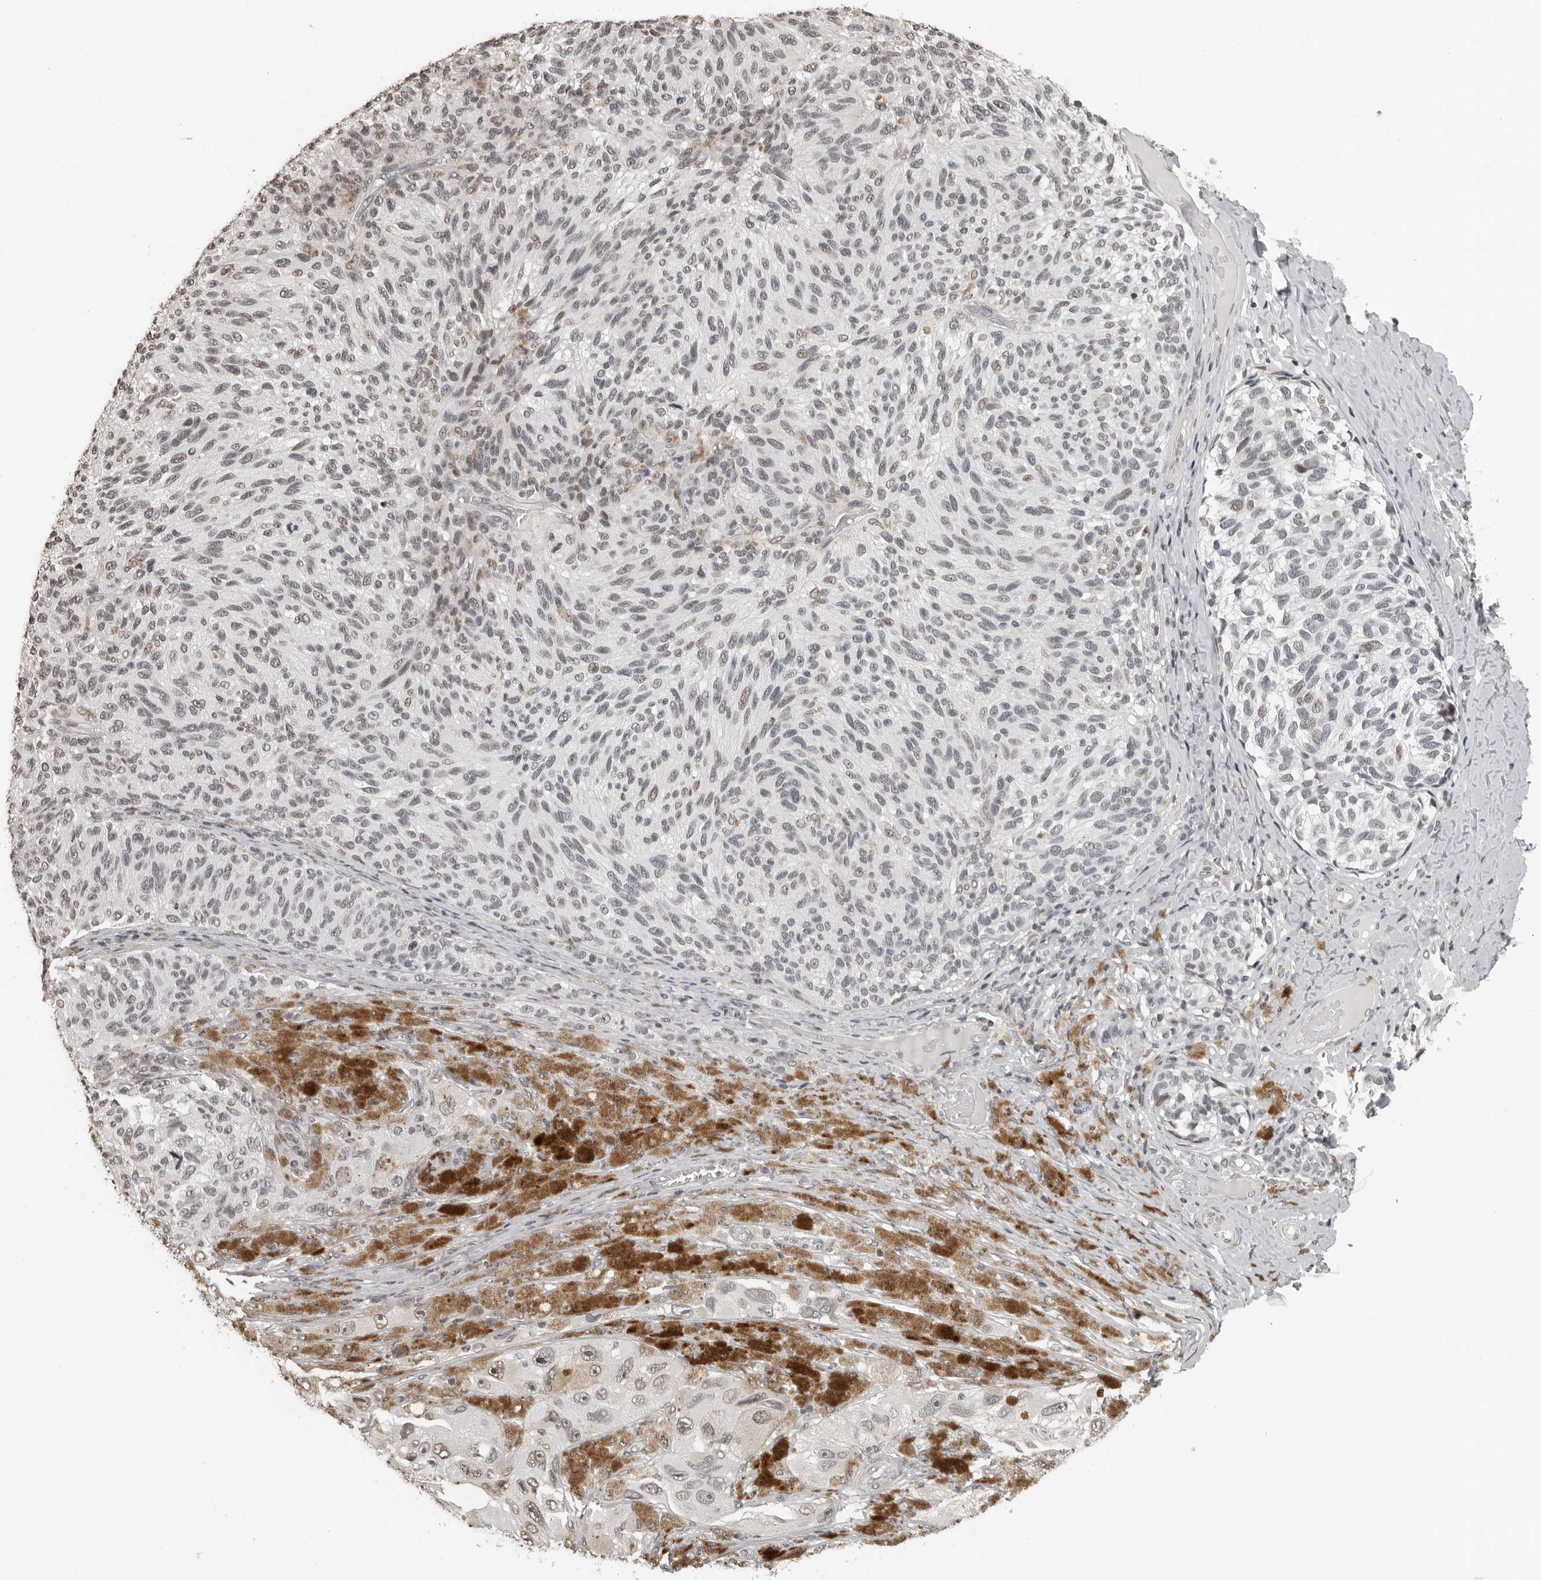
{"staining": {"intensity": "negative", "quantity": "none", "location": "none"}, "tissue": "melanoma", "cell_type": "Tumor cells", "image_type": "cancer", "snomed": [{"axis": "morphology", "description": "Malignant melanoma, NOS"}, {"axis": "topography", "description": "Skin"}], "caption": "High magnification brightfield microscopy of melanoma stained with DAB (brown) and counterstained with hematoxylin (blue): tumor cells show no significant positivity.", "gene": "ORC1", "patient": {"sex": "female", "age": 73}}